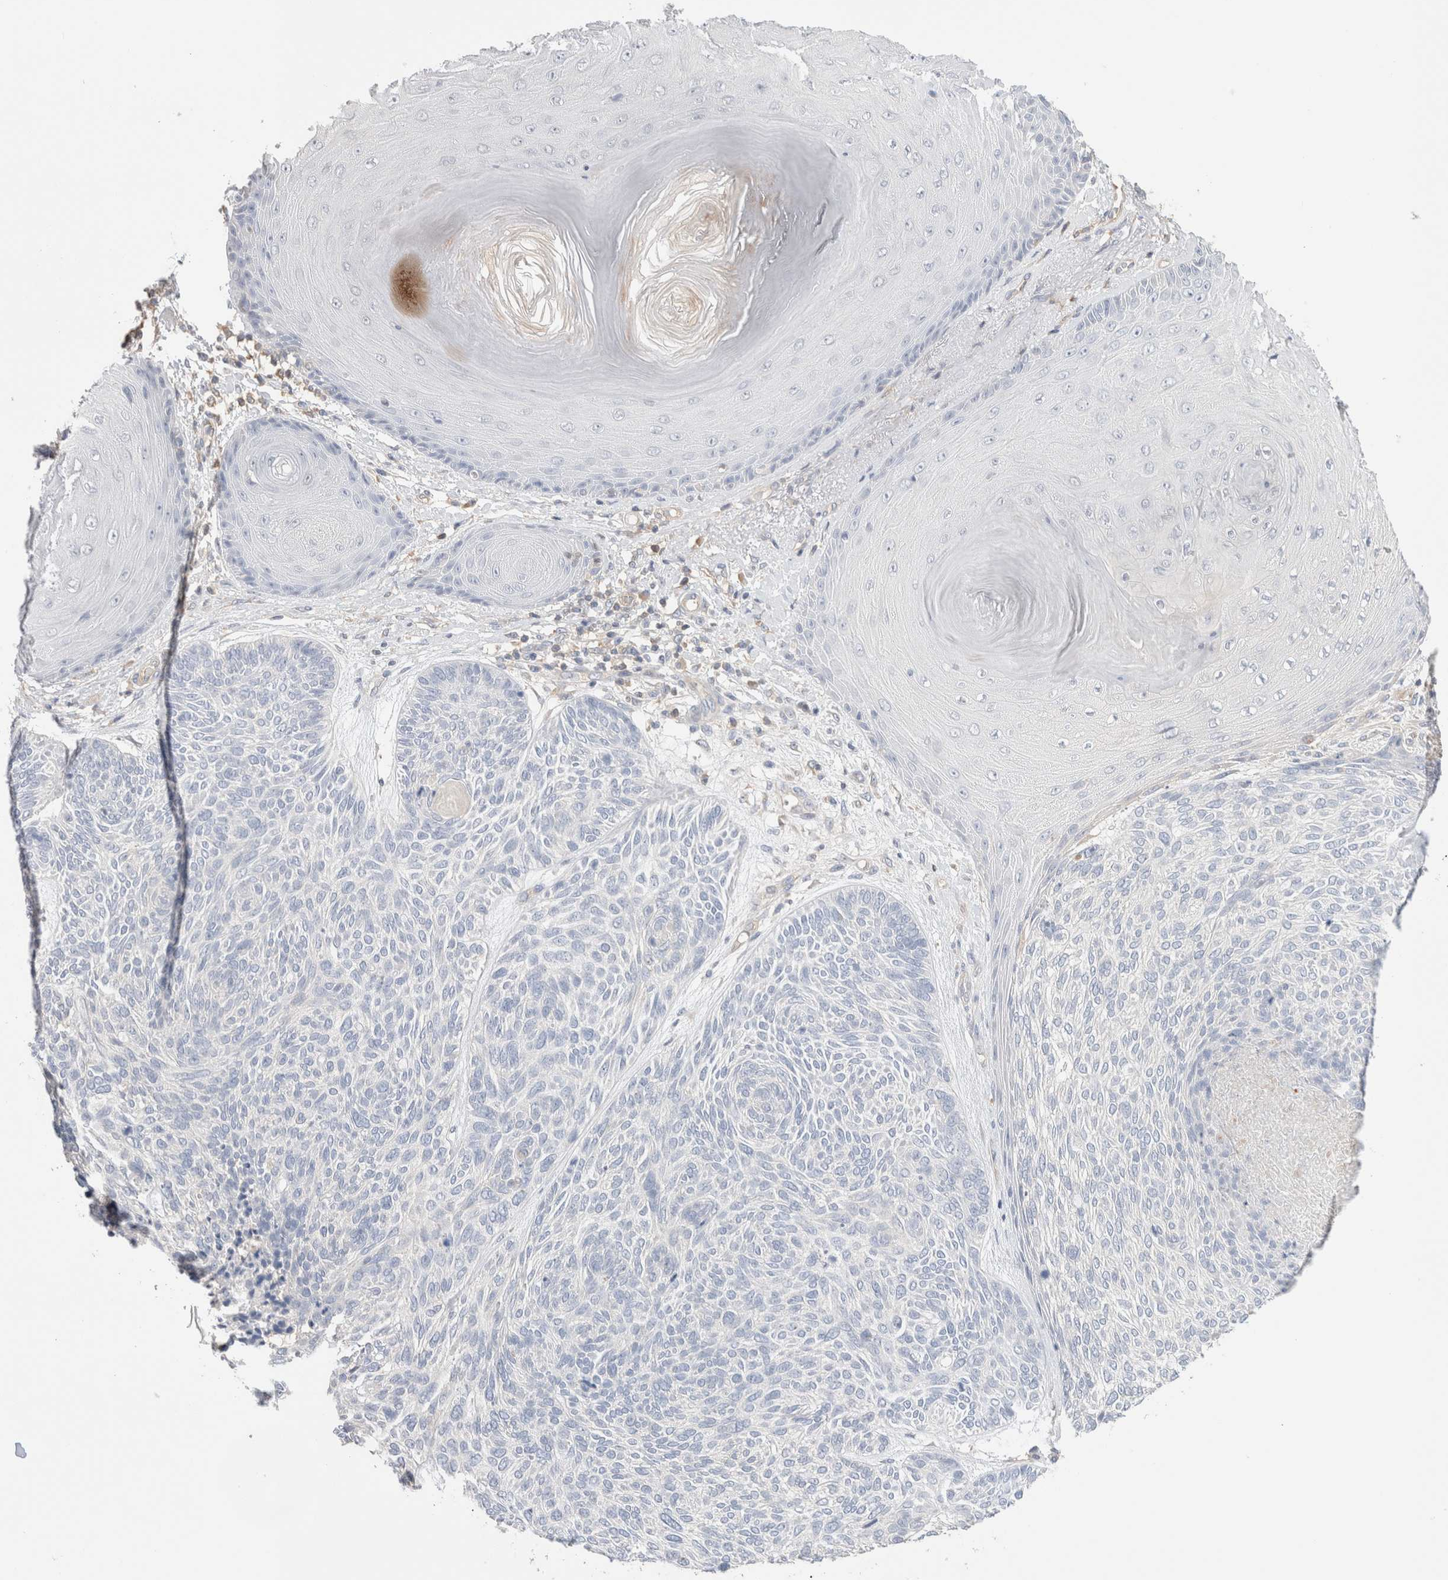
{"staining": {"intensity": "negative", "quantity": "none", "location": "none"}, "tissue": "skin cancer", "cell_type": "Tumor cells", "image_type": "cancer", "snomed": [{"axis": "morphology", "description": "Basal cell carcinoma"}, {"axis": "topography", "description": "Skin"}], "caption": "Immunohistochemical staining of human skin cancer shows no significant expression in tumor cells.", "gene": "CAPN2", "patient": {"sex": "male", "age": 55}}